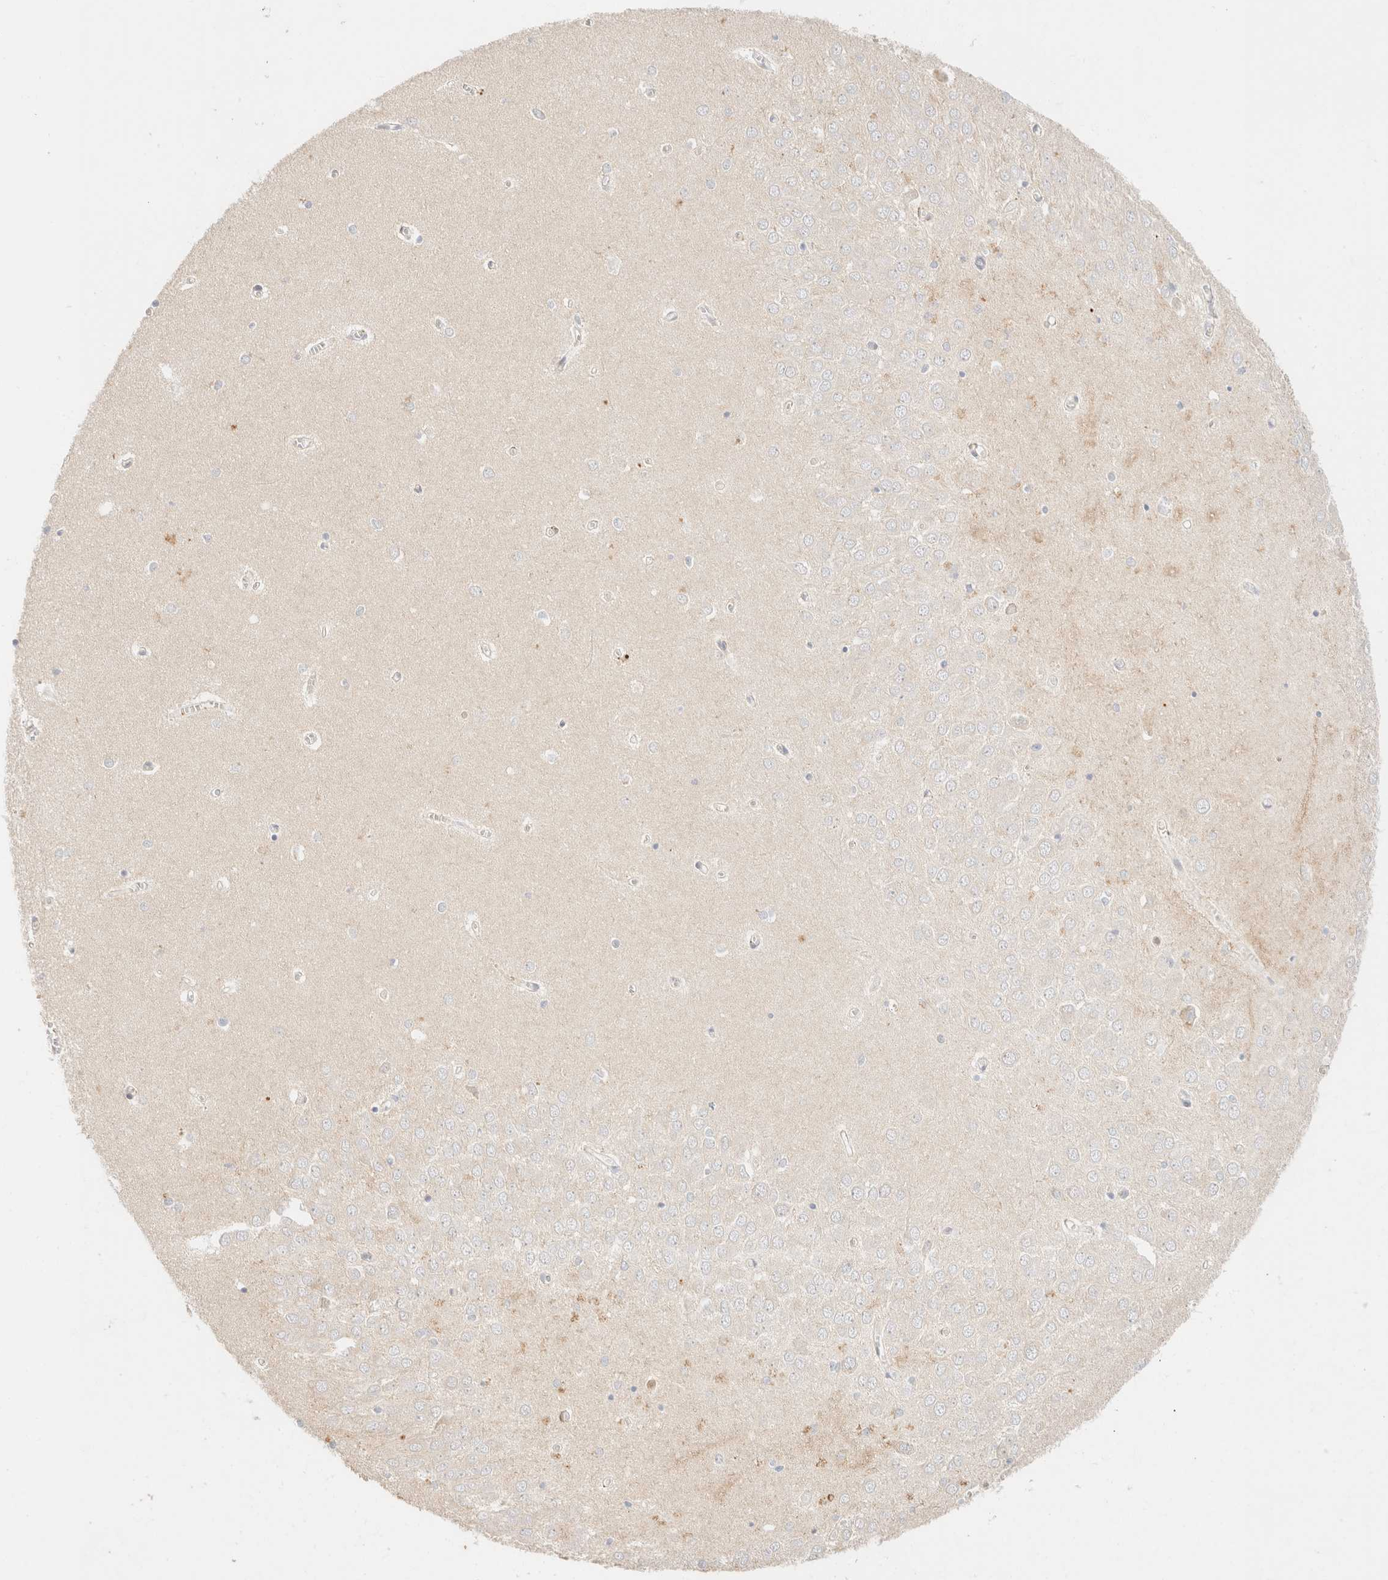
{"staining": {"intensity": "moderate", "quantity": "<25%", "location": "cytoplasmic/membranous"}, "tissue": "hippocampus", "cell_type": "Glial cells", "image_type": "normal", "snomed": [{"axis": "morphology", "description": "Normal tissue, NOS"}, {"axis": "topography", "description": "Hippocampus"}], "caption": "Protein positivity by immunohistochemistry (IHC) displays moderate cytoplasmic/membranous staining in about <25% of glial cells in unremarkable hippocampus.", "gene": "SGSM2", "patient": {"sex": "male", "age": 70}}